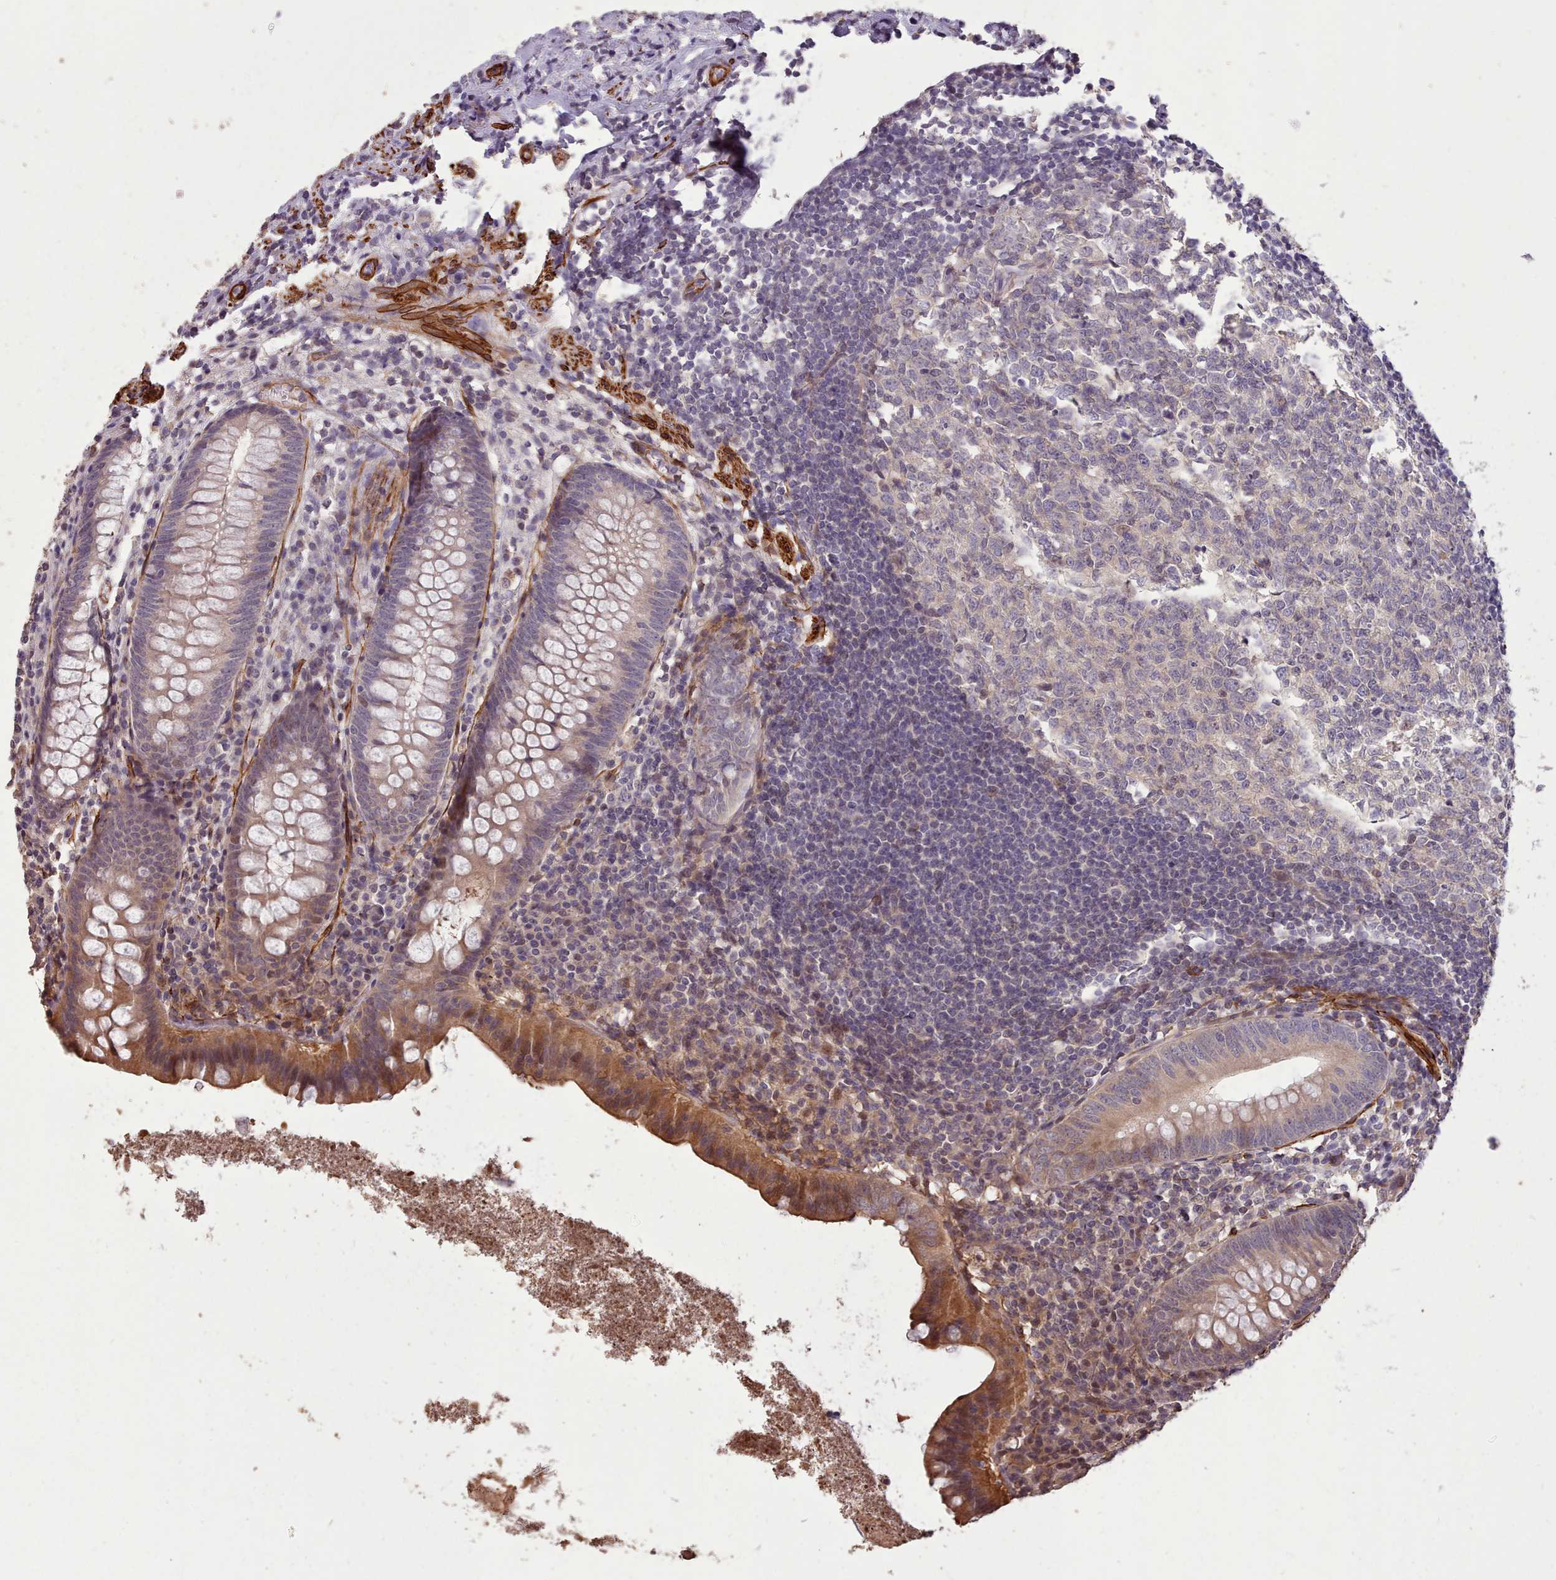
{"staining": {"intensity": "moderate", "quantity": "25%-75%", "location": "cytoplasmic/membranous"}, "tissue": "appendix", "cell_type": "Glandular cells", "image_type": "normal", "snomed": [{"axis": "morphology", "description": "Normal tissue, NOS"}, {"axis": "topography", "description": "Appendix"}], "caption": "Immunohistochemistry histopathology image of unremarkable appendix: human appendix stained using immunohistochemistry exhibits medium levels of moderate protein expression localized specifically in the cytoplasmic/membranous of glandular cells, appearing as a cytoplasmic/membranous brown color.", "gene": "NLRC4", "patient": {"sex": "female", "age": 51}}